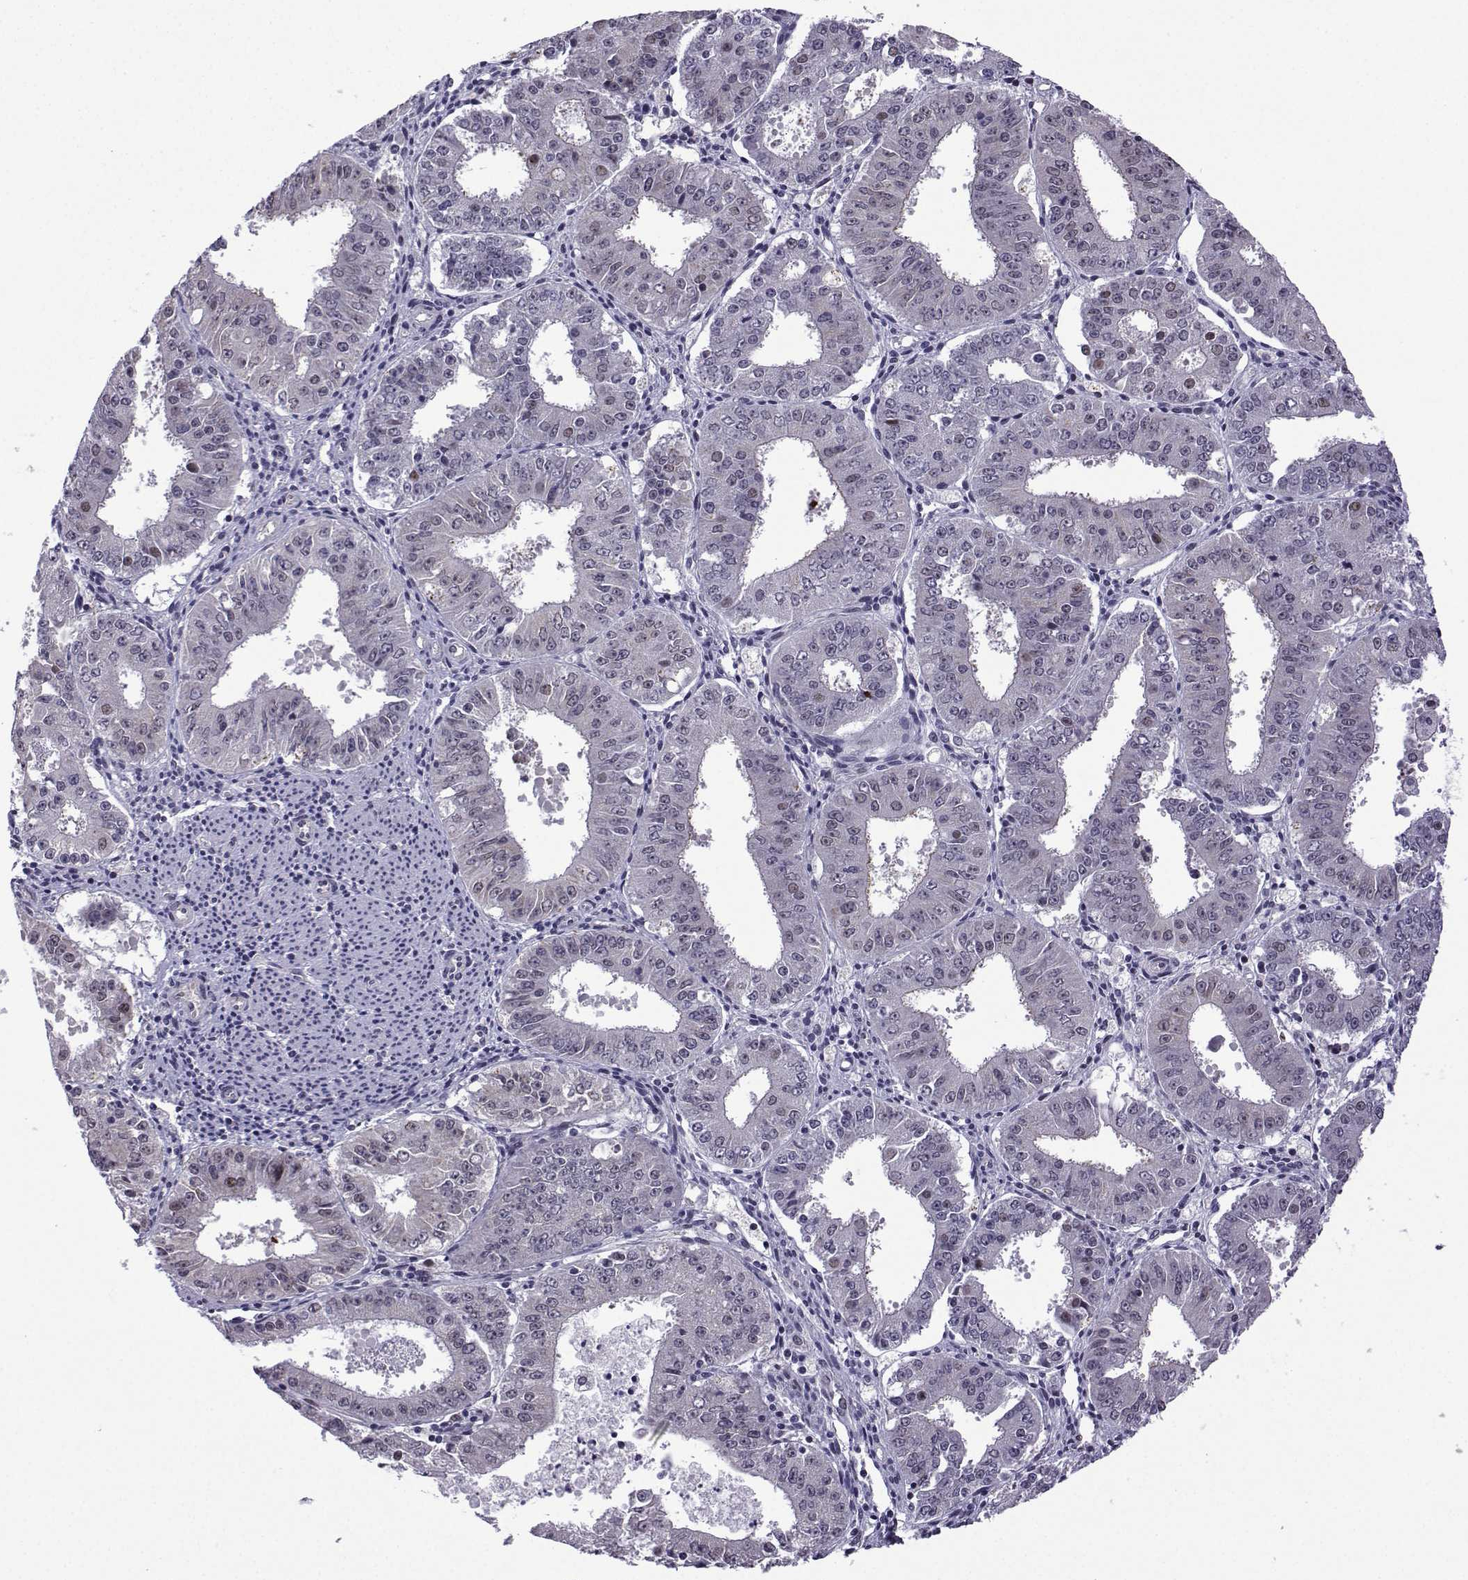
{"staining": {"intensity": "moderate", "quantity": "<25%", "location": "nuclear"}, "tissue": "ovarian cancer", "cell_type": "Tumor cells", "image_type": "cancer", "snomed": [{"axis": "morphology", "description": "Carcinoma, endometroid"}, {"axis": "topography", "description": "Ovary"}], "caption": "Immunohistochemical staining of human endometroid carcinoma (ovarian) demonstrates low levels of moderate nuclear protein staining in about <25% of tumor cells.", "gene": "FGF3", "patient": {"sex": "female", "age": 42}}